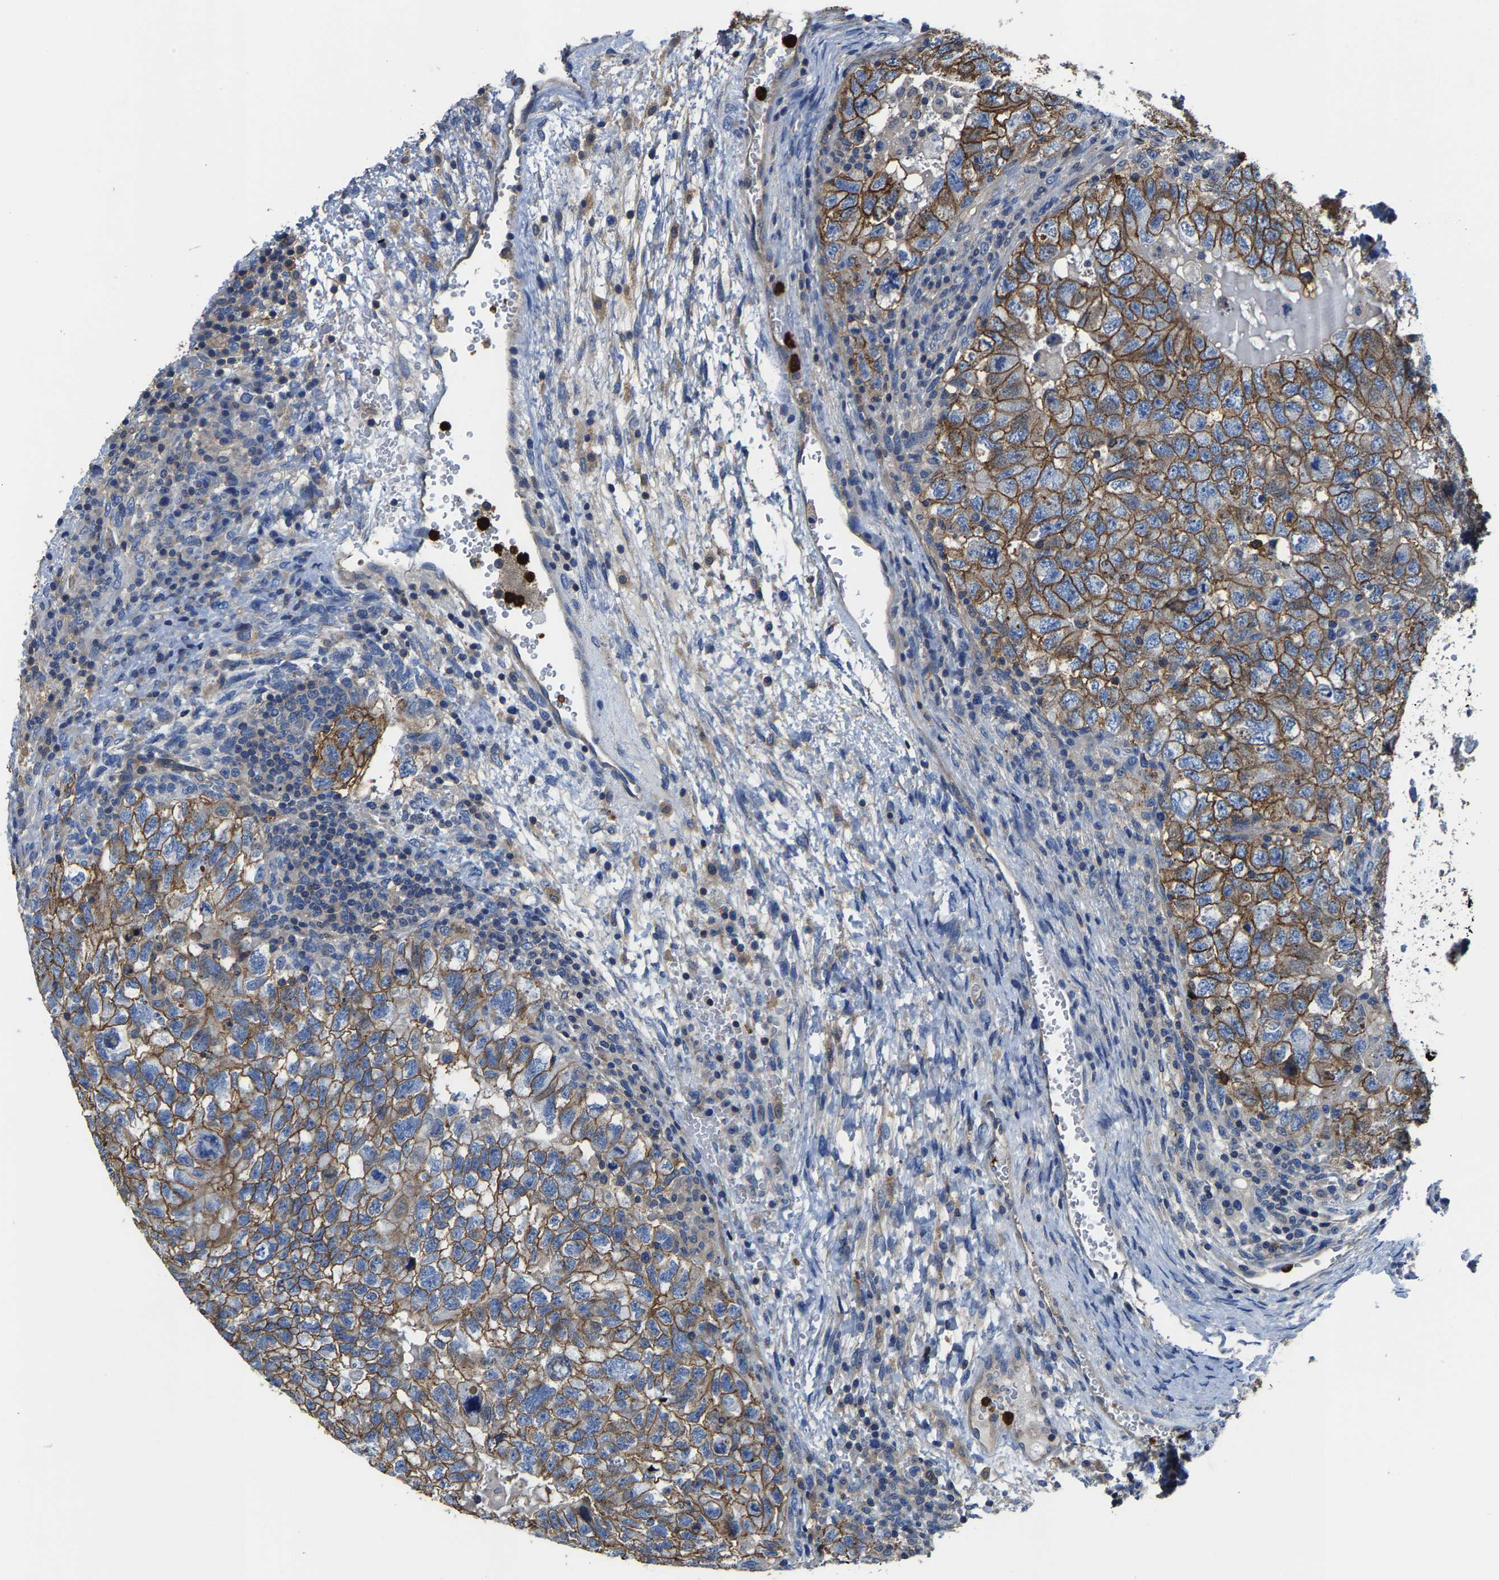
{"staining": {"intensity": "moderate", "quantity": ">75%", "location": "cytoplasmic/membranous"}, "tissue": "testis cancer", "cell_type": "Tumor cells", "image_type": "cancer", "snomed": [{"axis": "morphology", "description": "Carcinoma, Embryonal, NOS"}, {"axis": "topography", "description": "Testis"}], "caption": "Immunohistochemical staining of embryonal carcinoma (testis) demonstrates moderate cytoplasmic/membranous protein positivity in approximately >75% of tumor cells.", "gene": "TRAF6", "patient": {"sex": "male", "age": 36}}